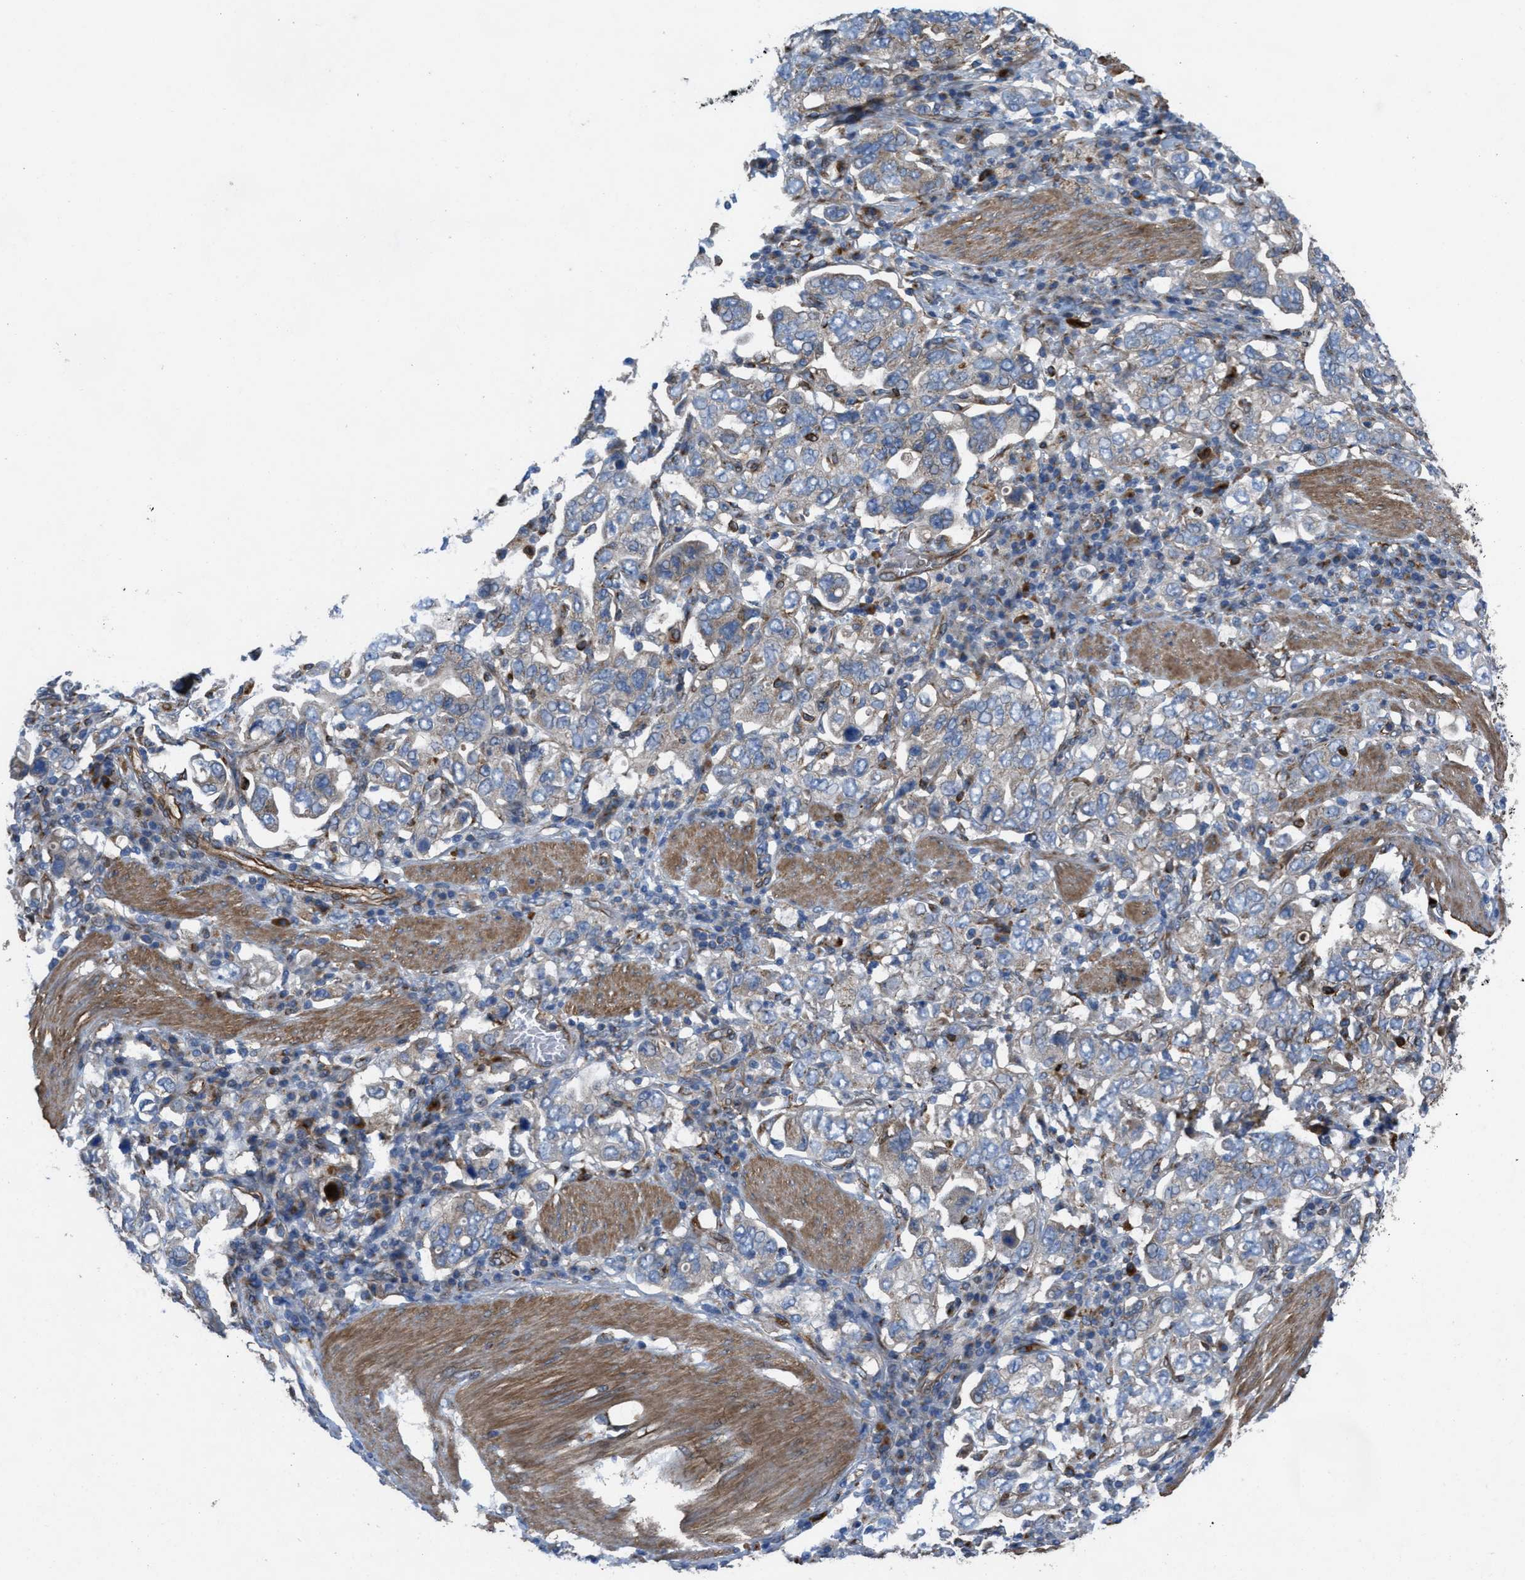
{"staining": {"intensity": "weak", "quantity": "<25%", "location": "cytoplasmic/membranous"}, "tissue": "stomach cancer", "cell_type": "Tumor cells", "image_type": "cancer", "snomed": [{"axis": "morphology", "description": "Adenocarcinoma, NOS"}, {"axis": "topography", "description": "Stomach, upper"}], "caption": "Photomicrograph shows no significant protein staining in tumor cells of stomach cancer (adenocarcinoma). The staining is performed using DAB brown chromogen with nuclei counter-stained in using hematoxylin.", "gene": "SLC6A9", "patient": {"sex": "male", "age": 62}}